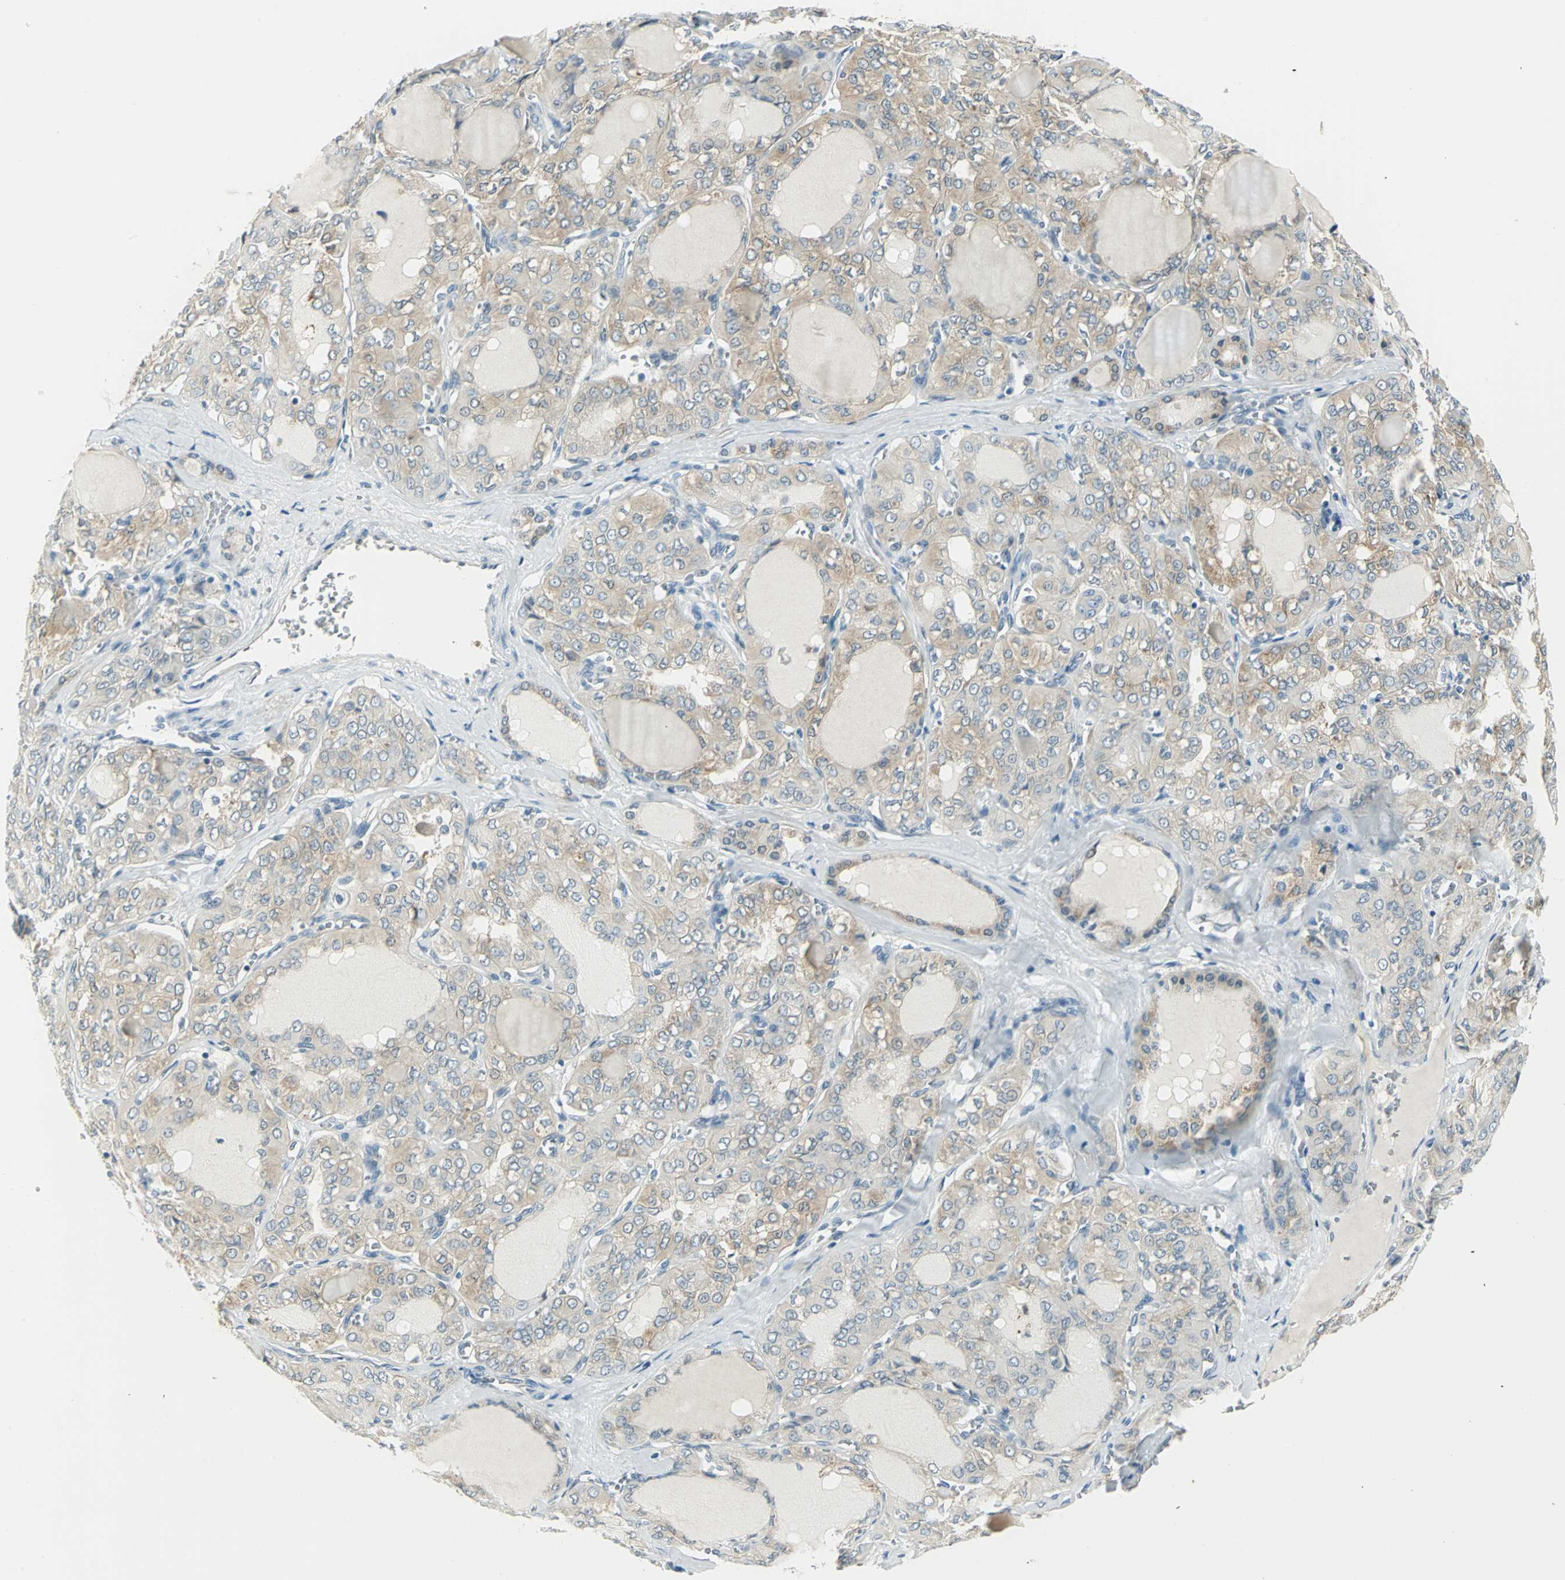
{"staining": {"intensity": "weak", "quantity": ">75%", "location": "cytoplasmic/membranous"}, "tissue": "thyroid cancer", "cell_type": "Tumor cells", "image_type": "cancer", "snomed": [{"axis": "morphology", "description": "Papillary adenocarcinoma, NOS"}, {"axis": "topography", "description": "Thyroid gland"}], "caption": "This is an image of IHC staining of thyroid cancer, which shows weak expression in the cytoplasmic/membranous of tumor cells.", "gene": "FYN", "patient": {"sex": "male", "age": 20}}